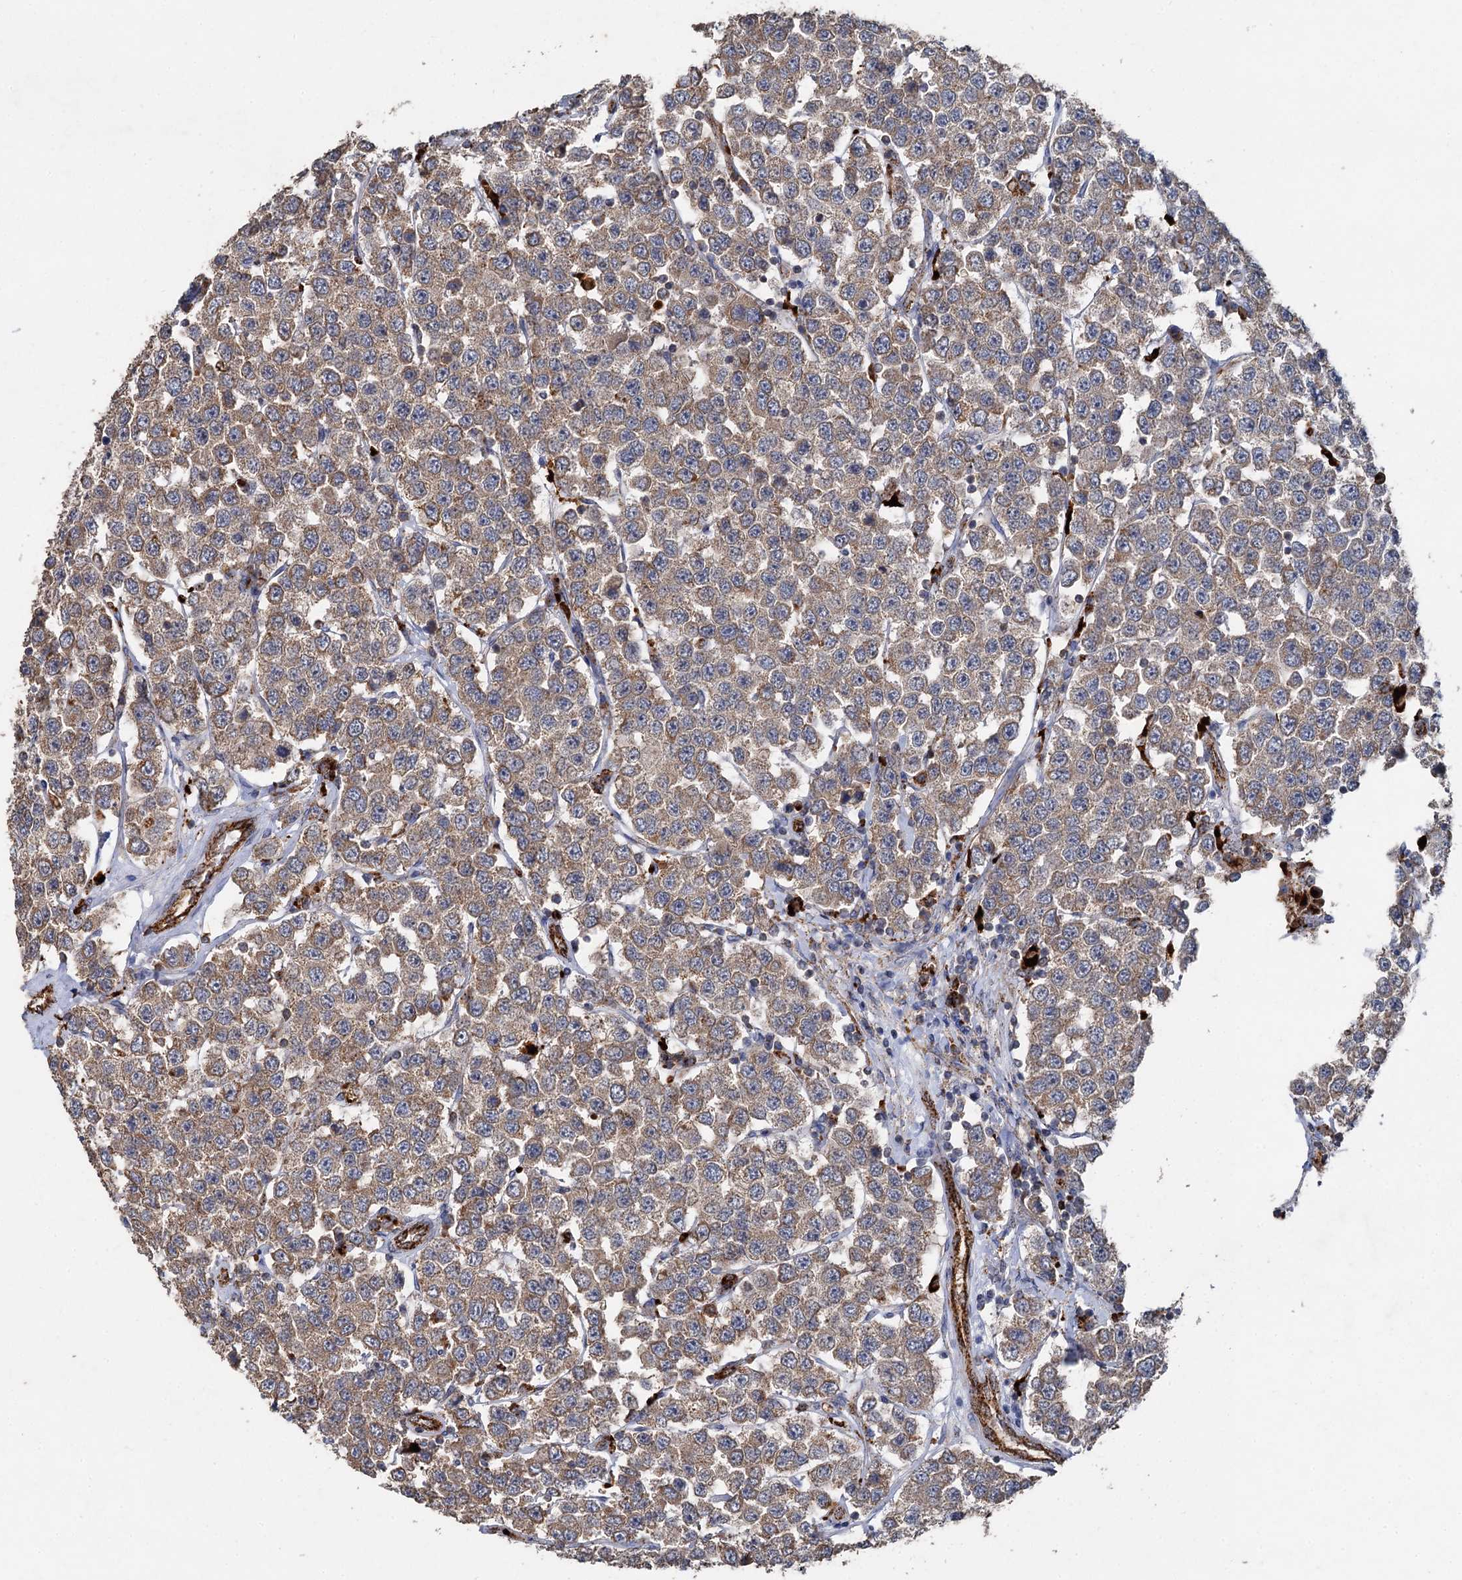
{"staining": {"intensity": "moderate", "quantity": ">75%", "location": "cytoplasmic/membranous"}, "tissue": "testis cancer", "cell_type": "Tumor cells", "image_type": "cancer", "snomed": [{"axis": "morphology", "description": "Seminoma, NOS"}, {"axis": "topography", "description": "Testis"}], "caption": "Brown immunohistochemical staining in human testis cancer reveals moderate cytoplasmic/membranous expression in about >75% of tumor cells.", "gene": "GBA1", "patient": {"sex": "male", "age": 28}}